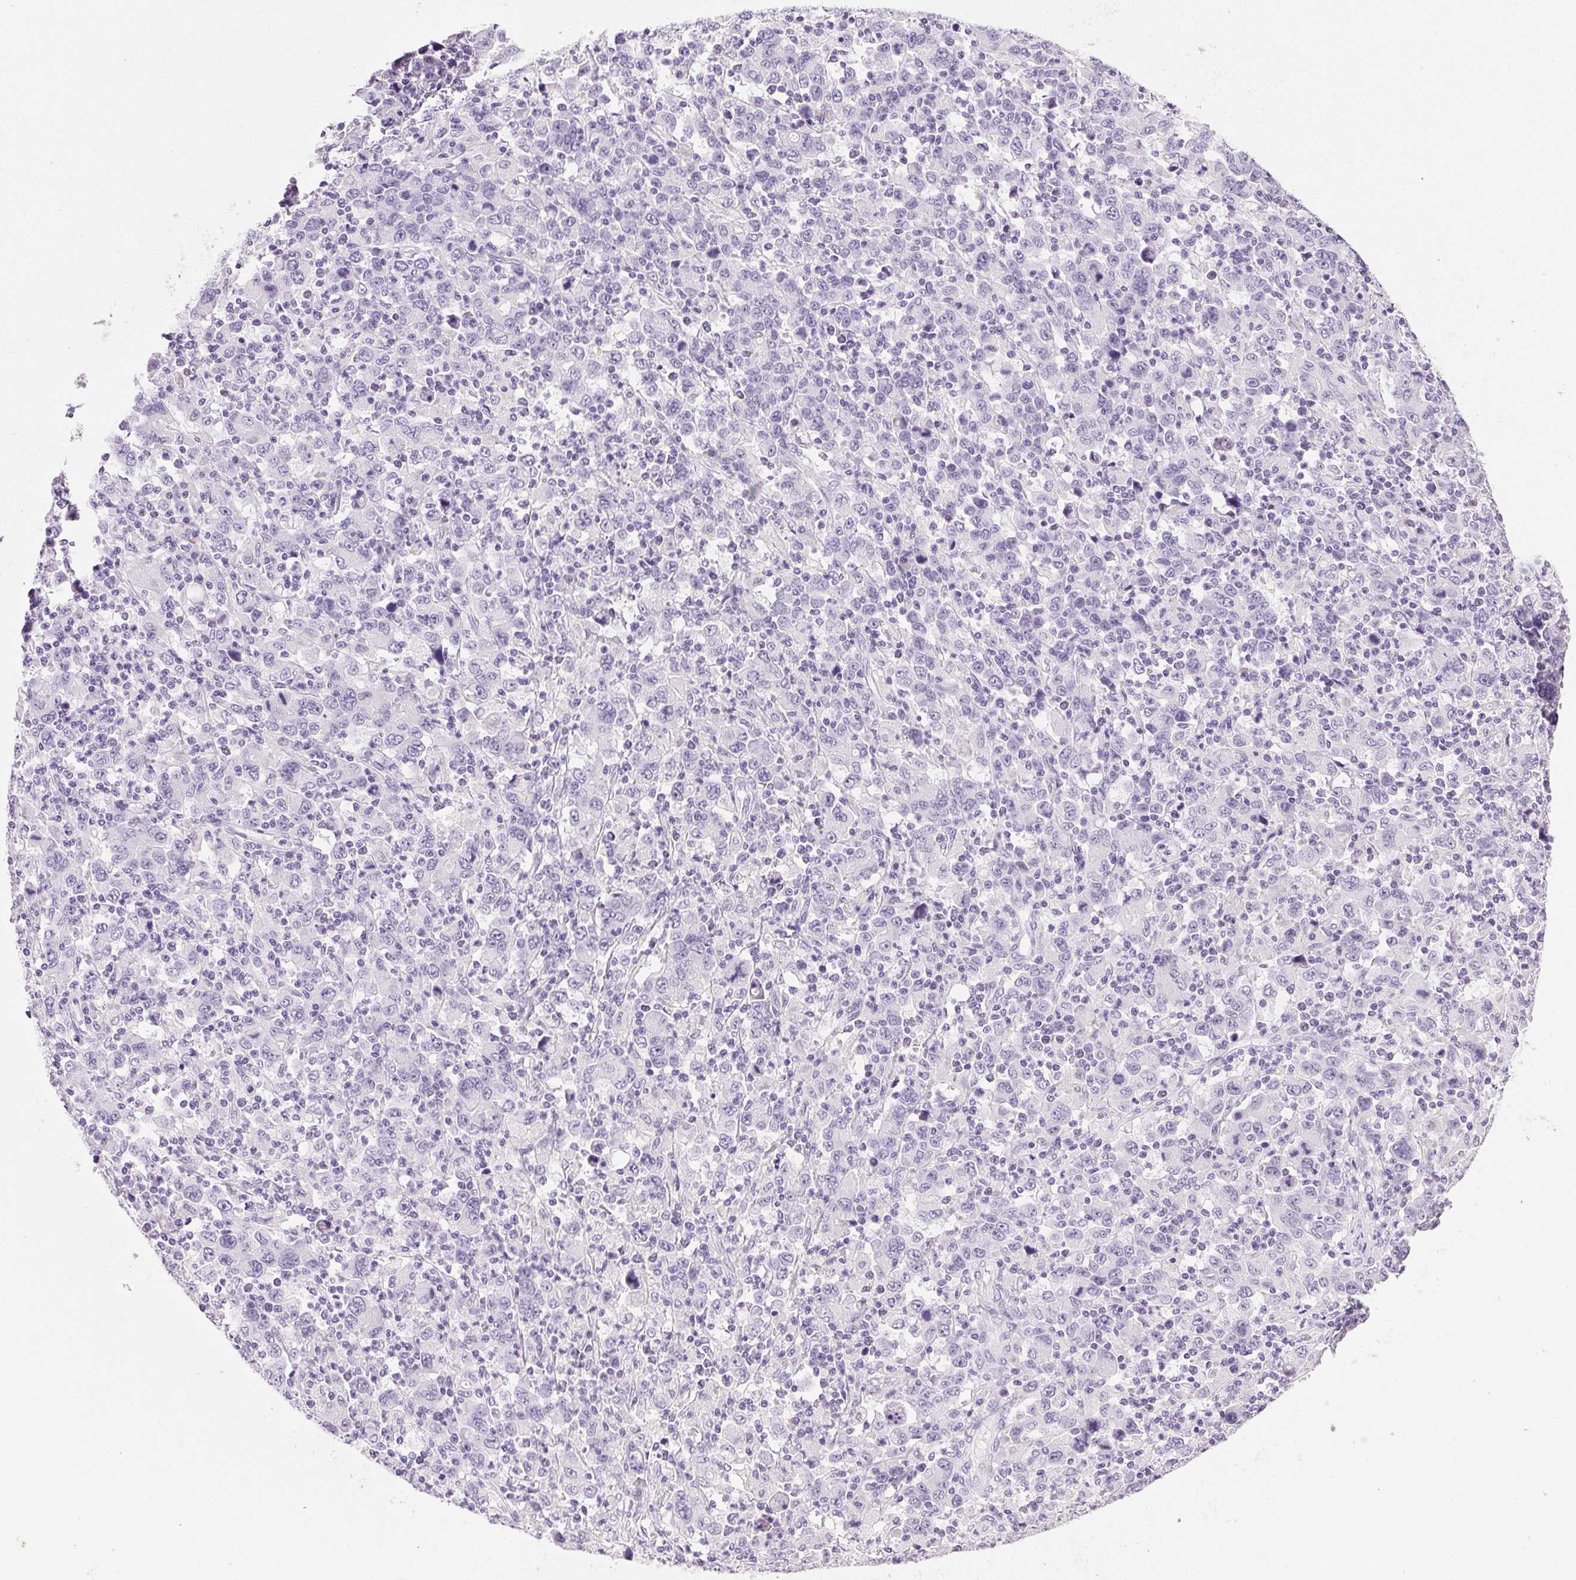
{"staining": {"intensity": "negative", "quantity": "none", "location": "none"}, "tissue": "stomach cancer", "cell_type": "Tumor cells", "image_type": "cancer", "snomed": [{"axis": "morphology", "description": "Adenocarcinoma, NOS"}, {"axis": "topography", "description": "Stomach, upper"}], "caption": "Protein analysis of adenocarcinoma (stomach) shows no significant staining in tumor cells. (DAB (3,3'-diaminobenzidine) IHC visualized using brightfield microscopy, high magnification).", "gene": "CLDN10", "patient": {"sex": "male", "age": 69}}